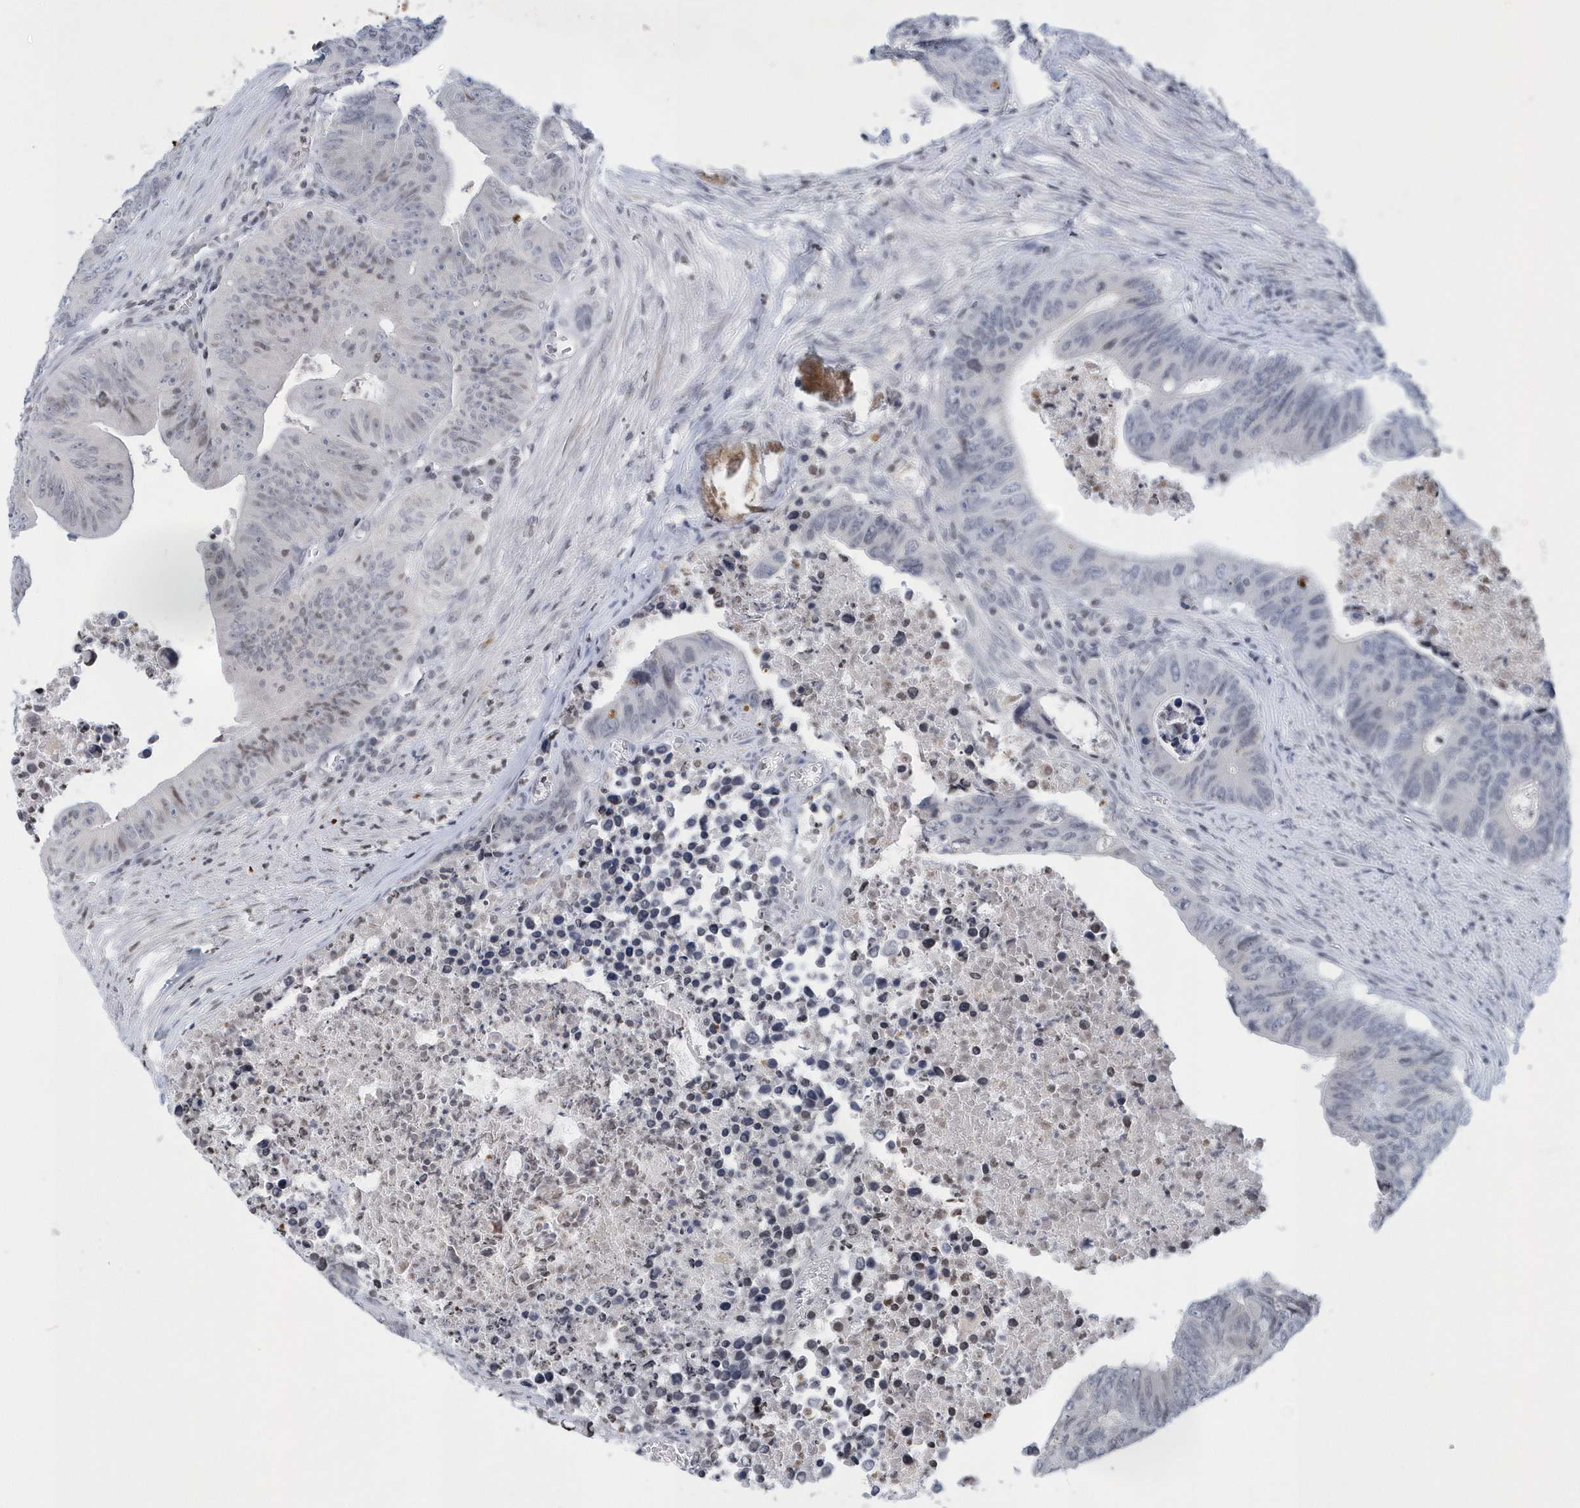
{"staining": {"intensity": "weak", "quantity": "<25%", "location": "nuclear"}, "tissue": "colorectal cancer", "cell_type": "Tumor cells", "image_type": "cancer", "snomed": [{"axis": "morphology", "description": "Adenocarcinoma, NOS"}, {"axis": "topography", "description": "Colon"}], "caption": "DAB immunohistochemical staining of human adenocarcinoma (colorectal) exhibits no significant expression in tumor cells. The staining was performed using DAB to visualize the protein expression in brown, while the nuclei were stained in blue with hematoxylin (Magnification: 20x).", "gene": "VWA5B2", "patient": {"sex": "male", "age": 87}}